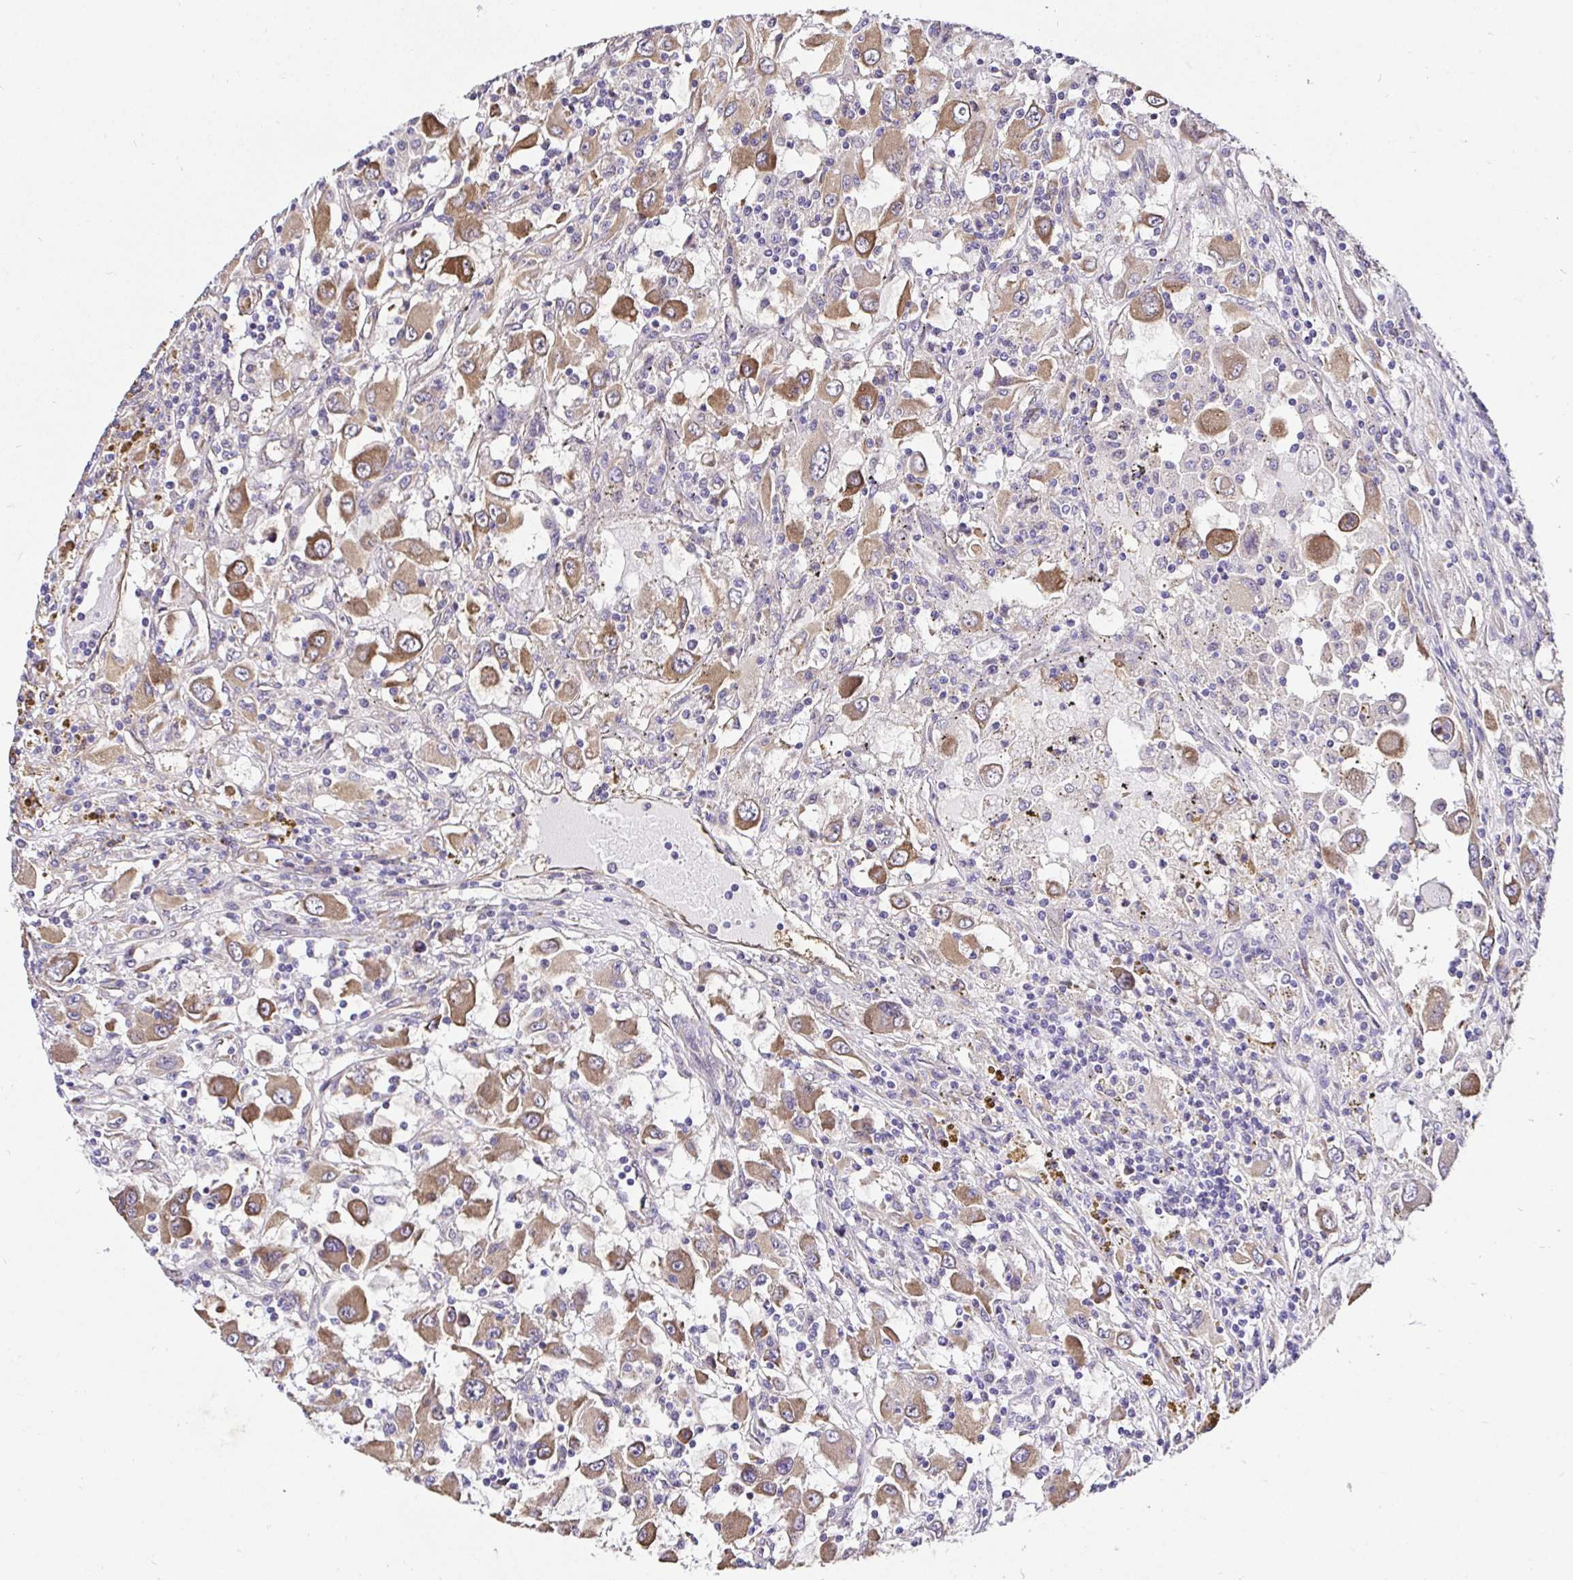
{"staining": {"intensity": "moderate", "quantity": "25%-75%", "location": "cytoplasmic/membranous"}, "tissue": "renal cancer", "cell_type": "Tumor cells", "image_type": "cancer", "snomed": [{"axis": "morphology", "description": "Adenocarcinoma, NOS"}, {"axis": "topography", "description": "Kidney"}], "caption": "Moderate cytoplasmic/membranous positivity is present in about 25%-75% of tumor cells in adenocarcinoma (renal).", "gene": "CCDC122", "patient": {"sex": "female", "age": 67}}